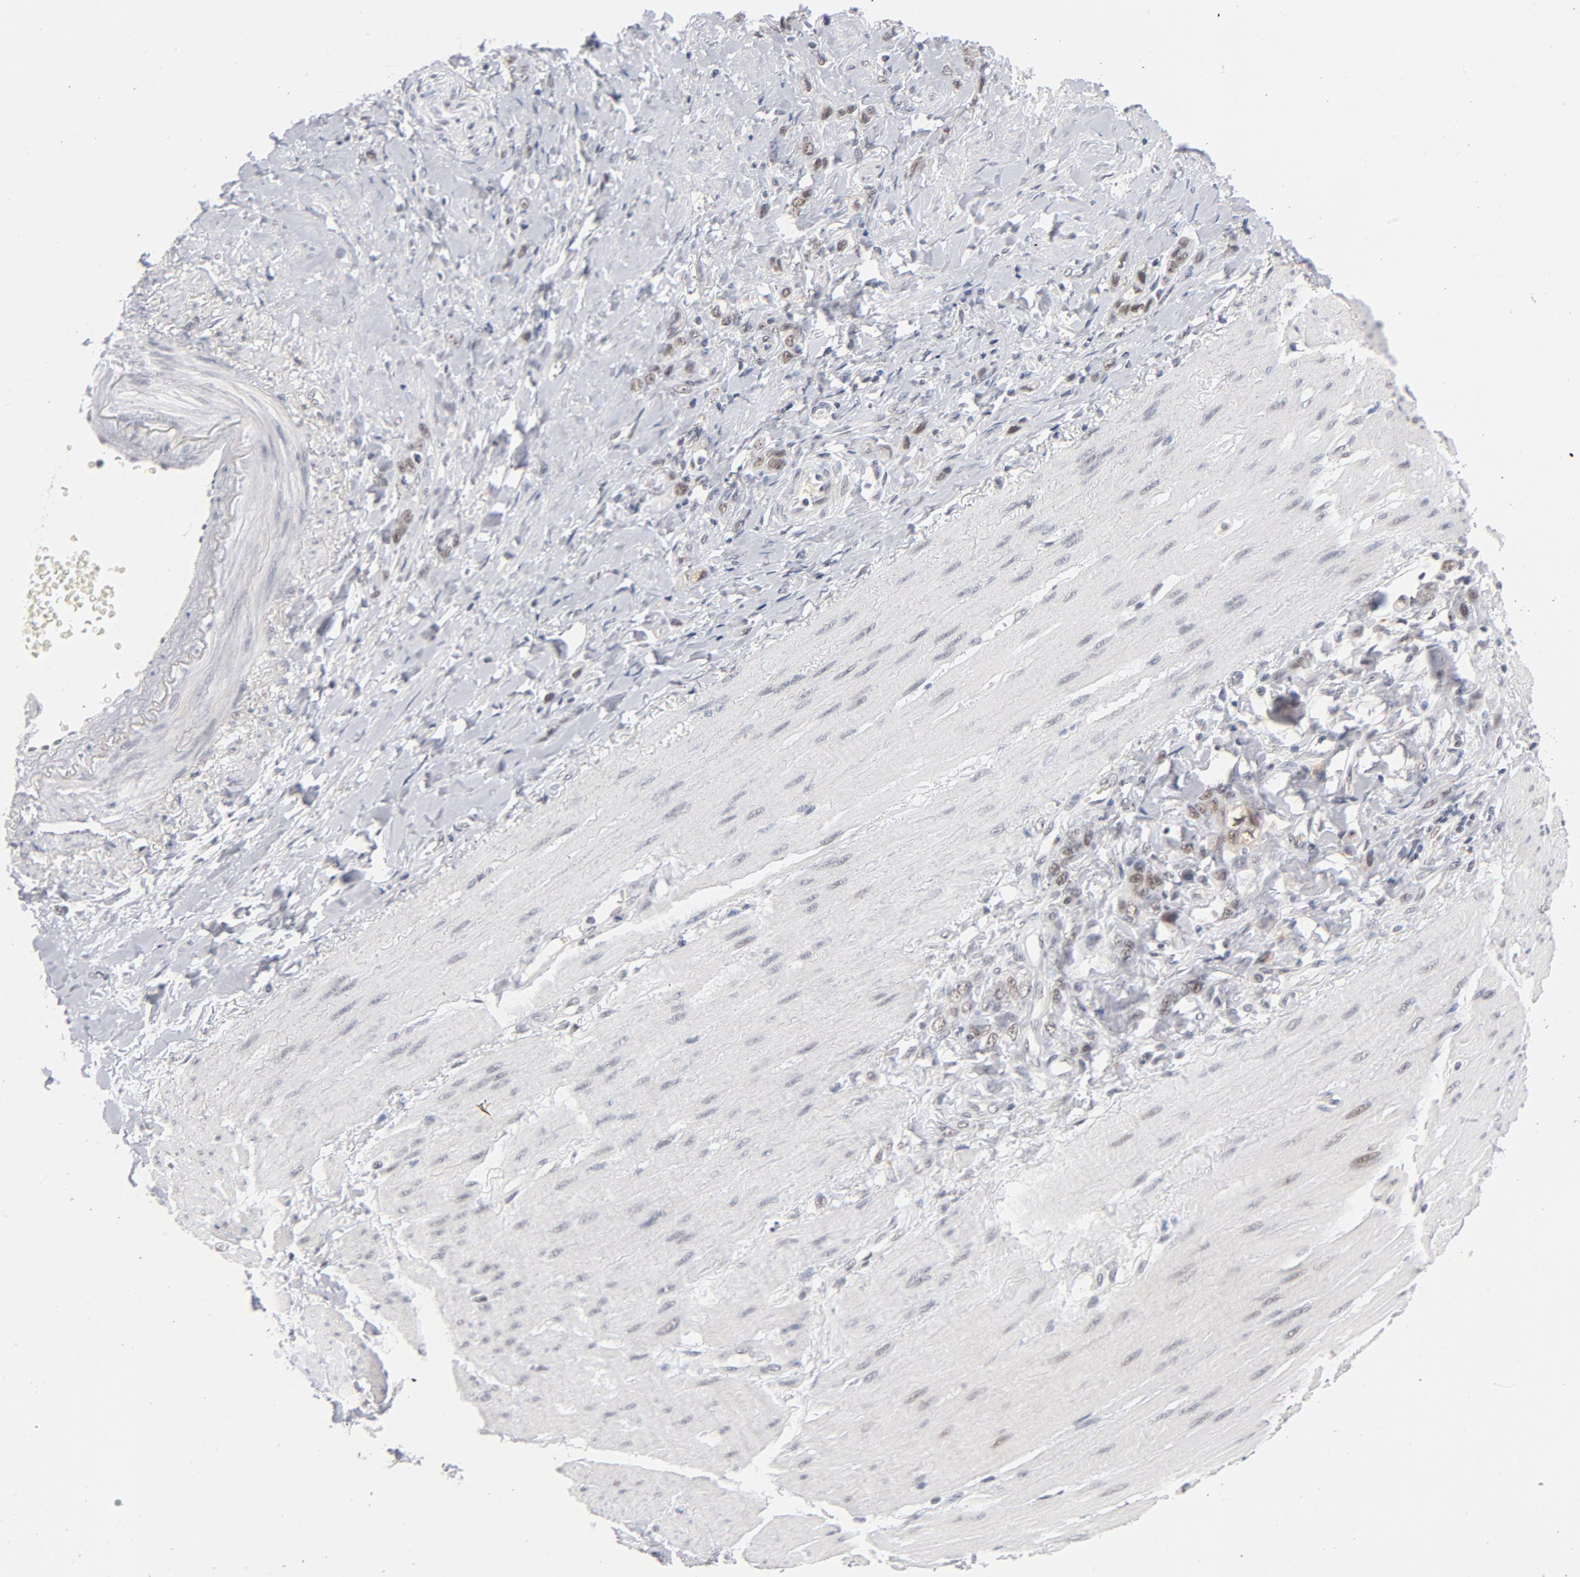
{"staining": {"intensity": "moderate", "quantity": "25%-75%", "location": "nuclear"}, "tissue": "stomach cancer", "cell_type": "Tumor cells", "image_type": "cancer", "snomed": [{"axis": "morphology", "description": "Normal tissue, NOS"}, {"axis": "morphology", "description": "Adenocarcinoma, NOS"}, {"axis": "topography", "description": "Stomach"}], "caption": "About 25%-75% of tumor cells in human stomach adenocarcinoma show moderate nuclear protein positivity as visualized by brown immunohistochemical staining.", "gene": "BAP1", "patient": {"sex": "male", "age": 82}}